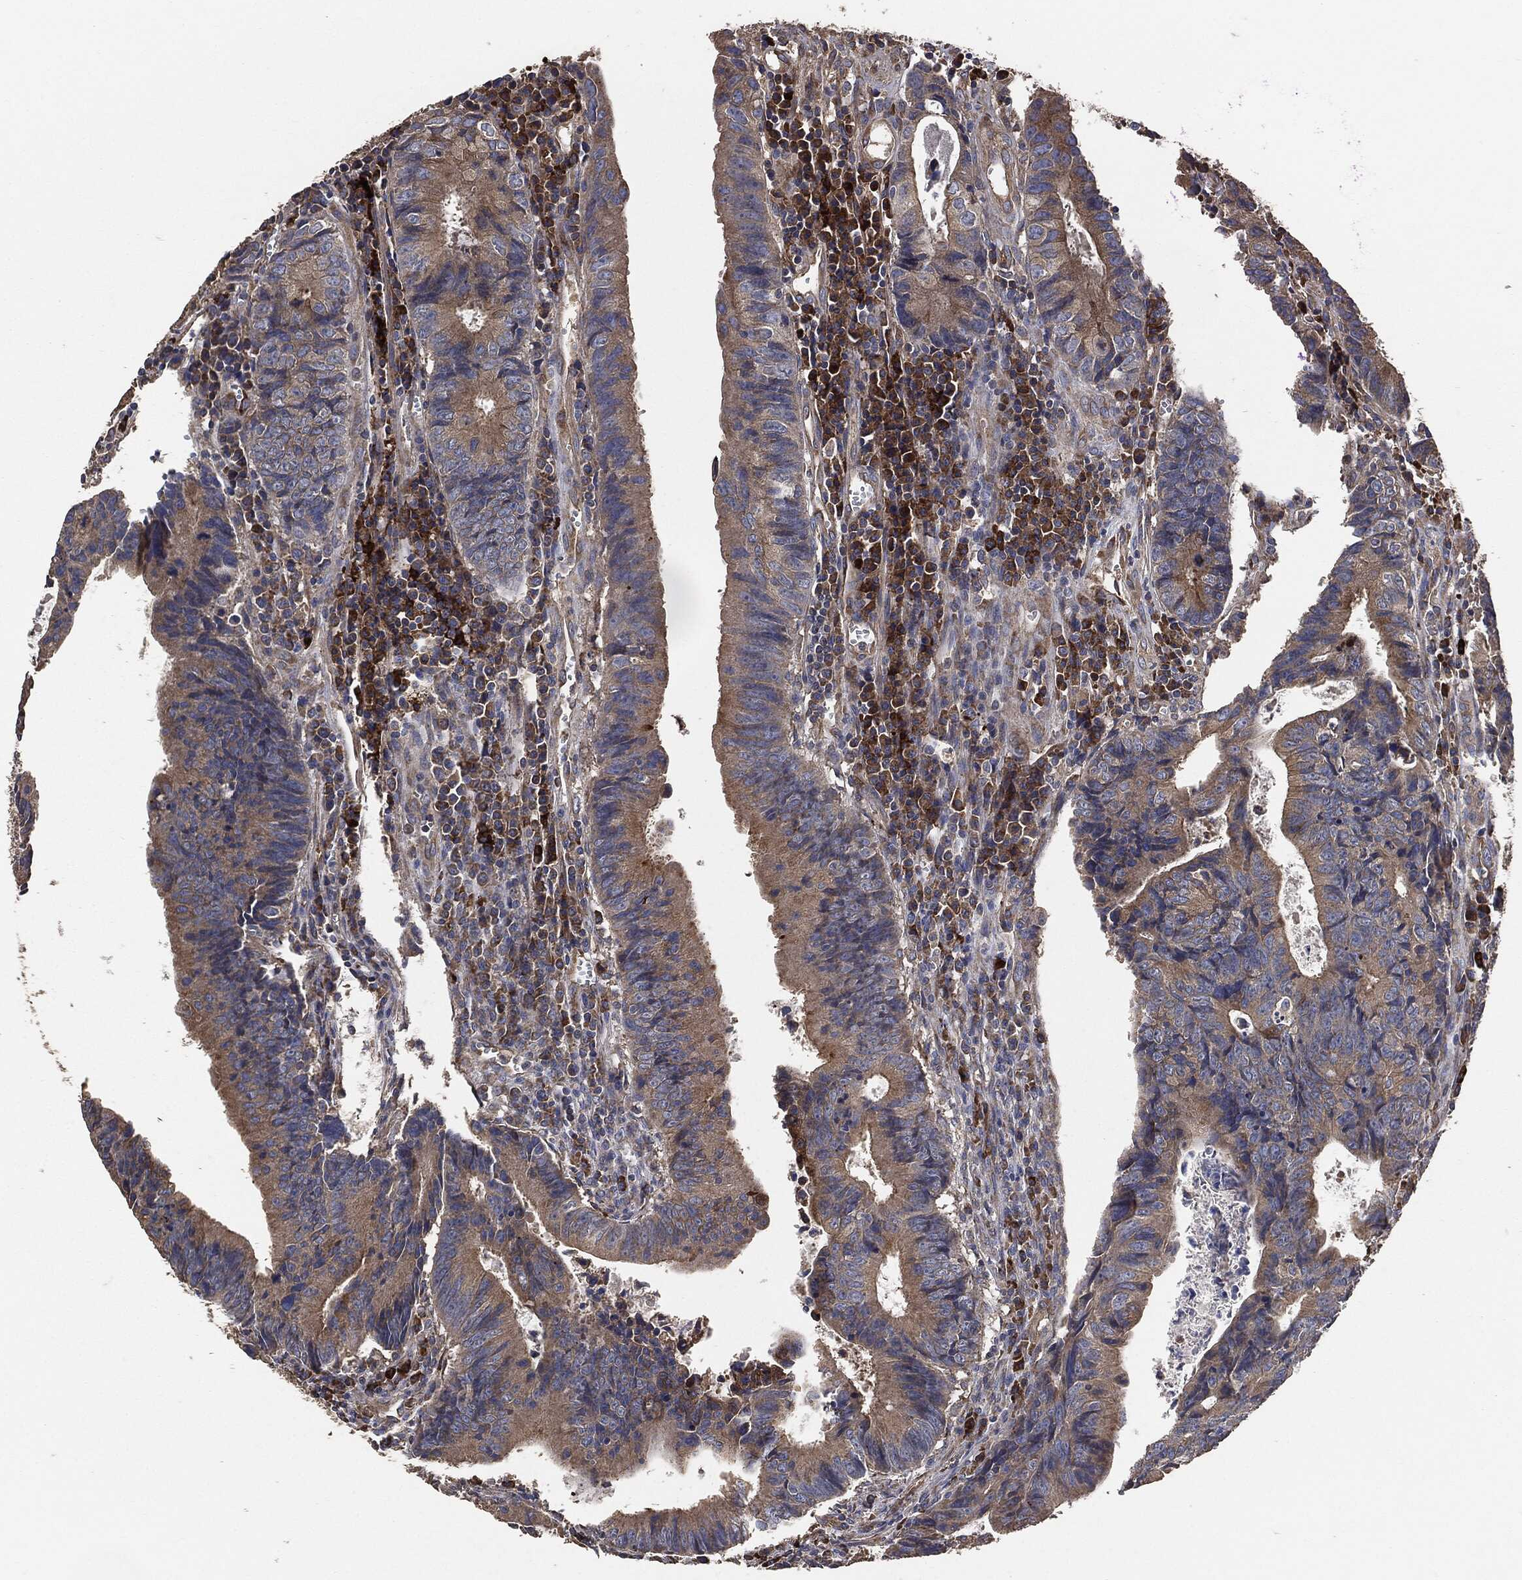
{"staining": {"intensity": "moderate", "quantity": "25%-75%", "location": "cytoplasmic/membranous"}, "tissue": "colorectal cancer", "cell_type": "Tumor cells", "image_type": "cancer", "snomed": [{"axis": "morphology", "description": "Adenocarcinoma, NOS"}, {"axis": "topography", "description": "Colon"}], "caption": "Immunohistochemical staining of human colorectal cancer demonstrates moderate cytoplasmic/membranous protein expression in approximately 25%-75% of tumor cells.", "gene": "STK3", "patient": {"sex": "female", "age": 87}}